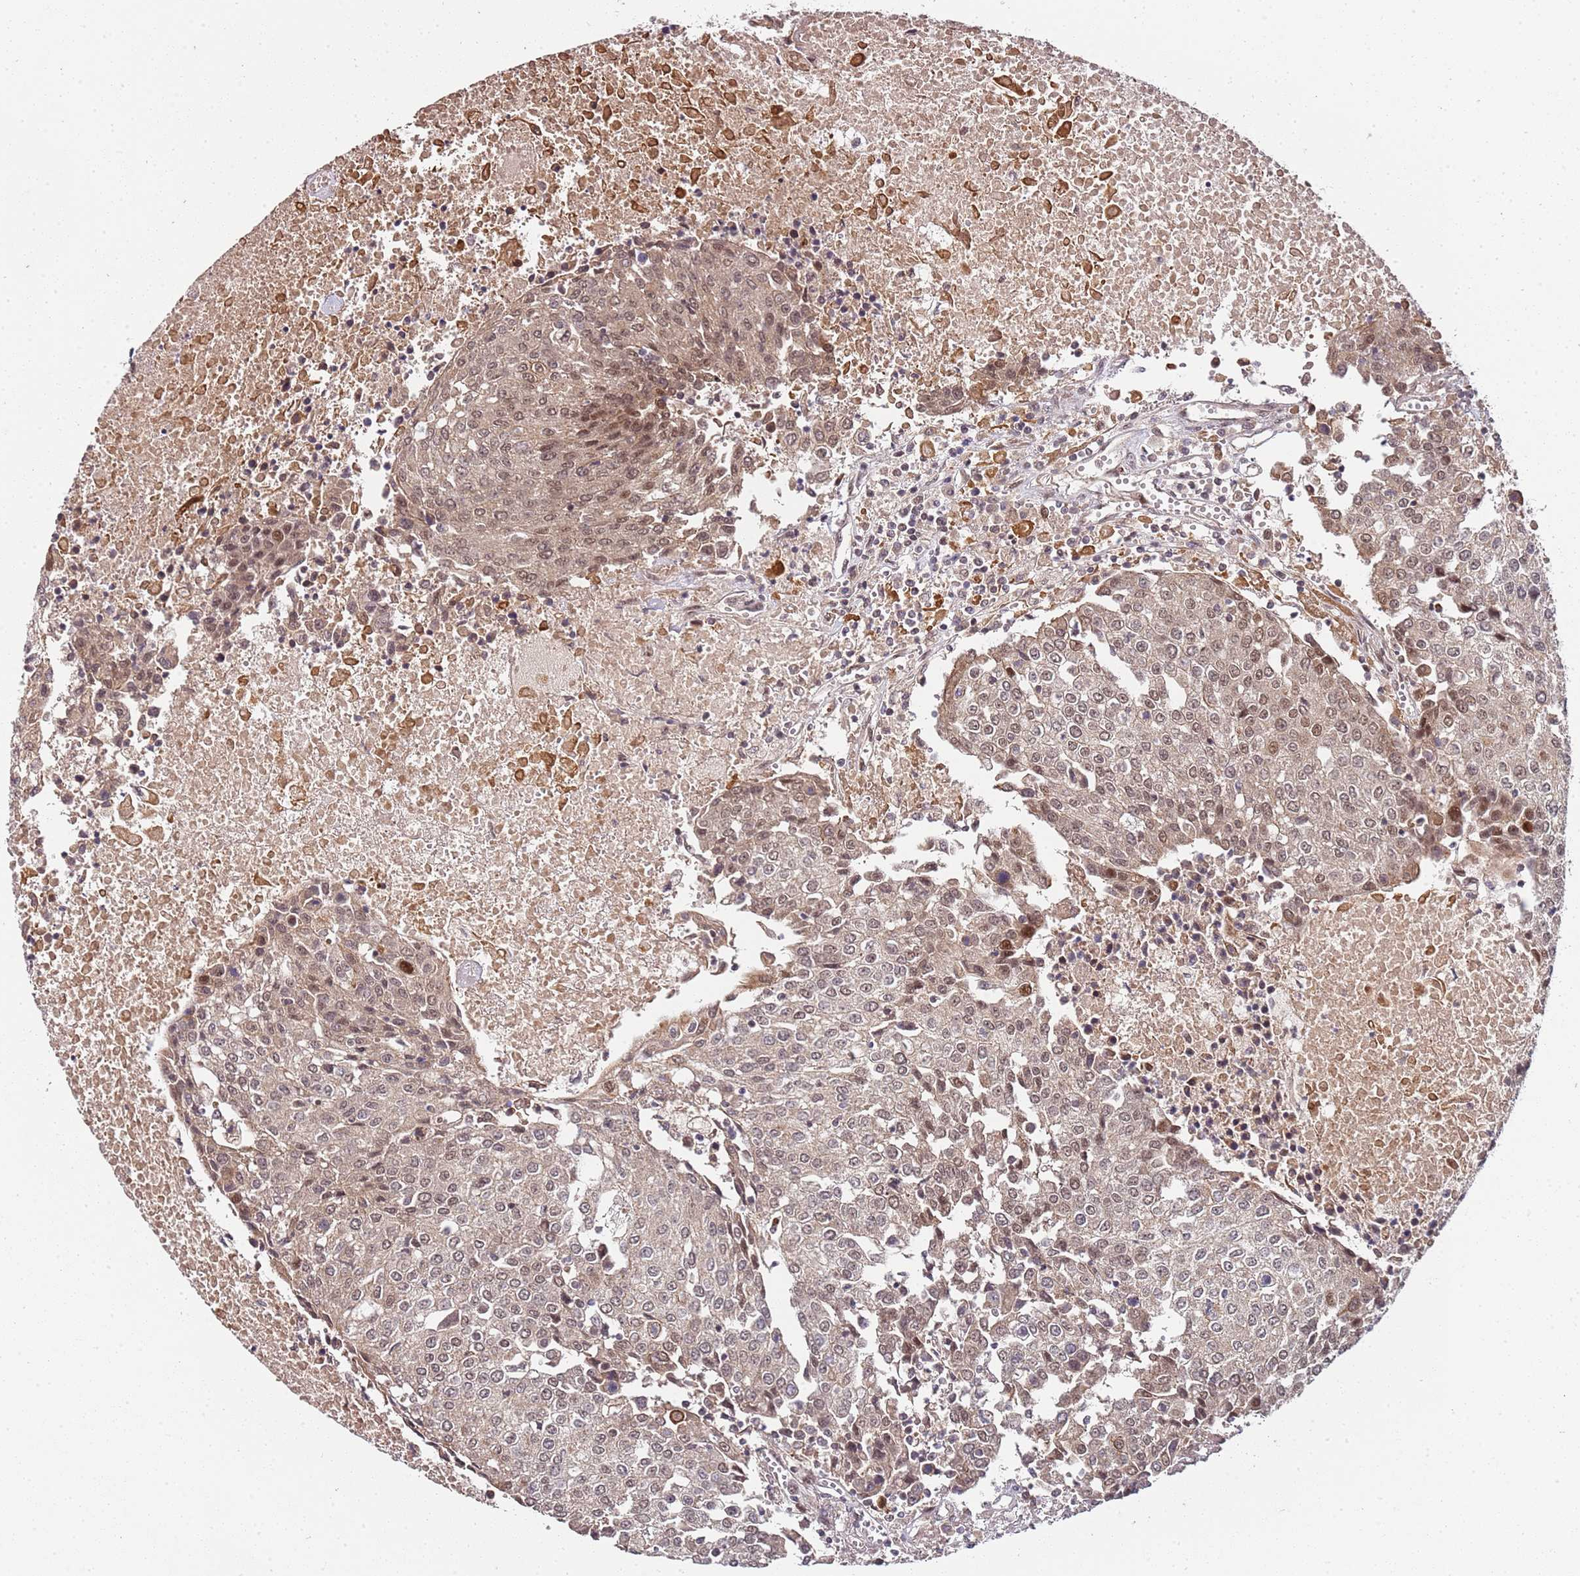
{"staining": {"intensity": "weak", "quantity": "25%-75%", "location": "cytoplasmic/membranous,nuclear"}, "tissue": "urothelial cancer", "cell_type": "Tumor cells", "image_type": "cancer", "snomed": [{"axis": "morphology", "description": "Urothelial carcinoma, High grade"}, {"axis": "topography", "description": "Urinary bladder"}], "caption": "An immunohistochemistry (IHC) micrograph of neoplastic tissue is shown. Protein staining in brown highlights weak cytoplasmic/membranous and nuclear positivity in urothelial cancer within tumor cells.", "gene": "EDC3", "patient": {"sex": "female", "age": 85}}